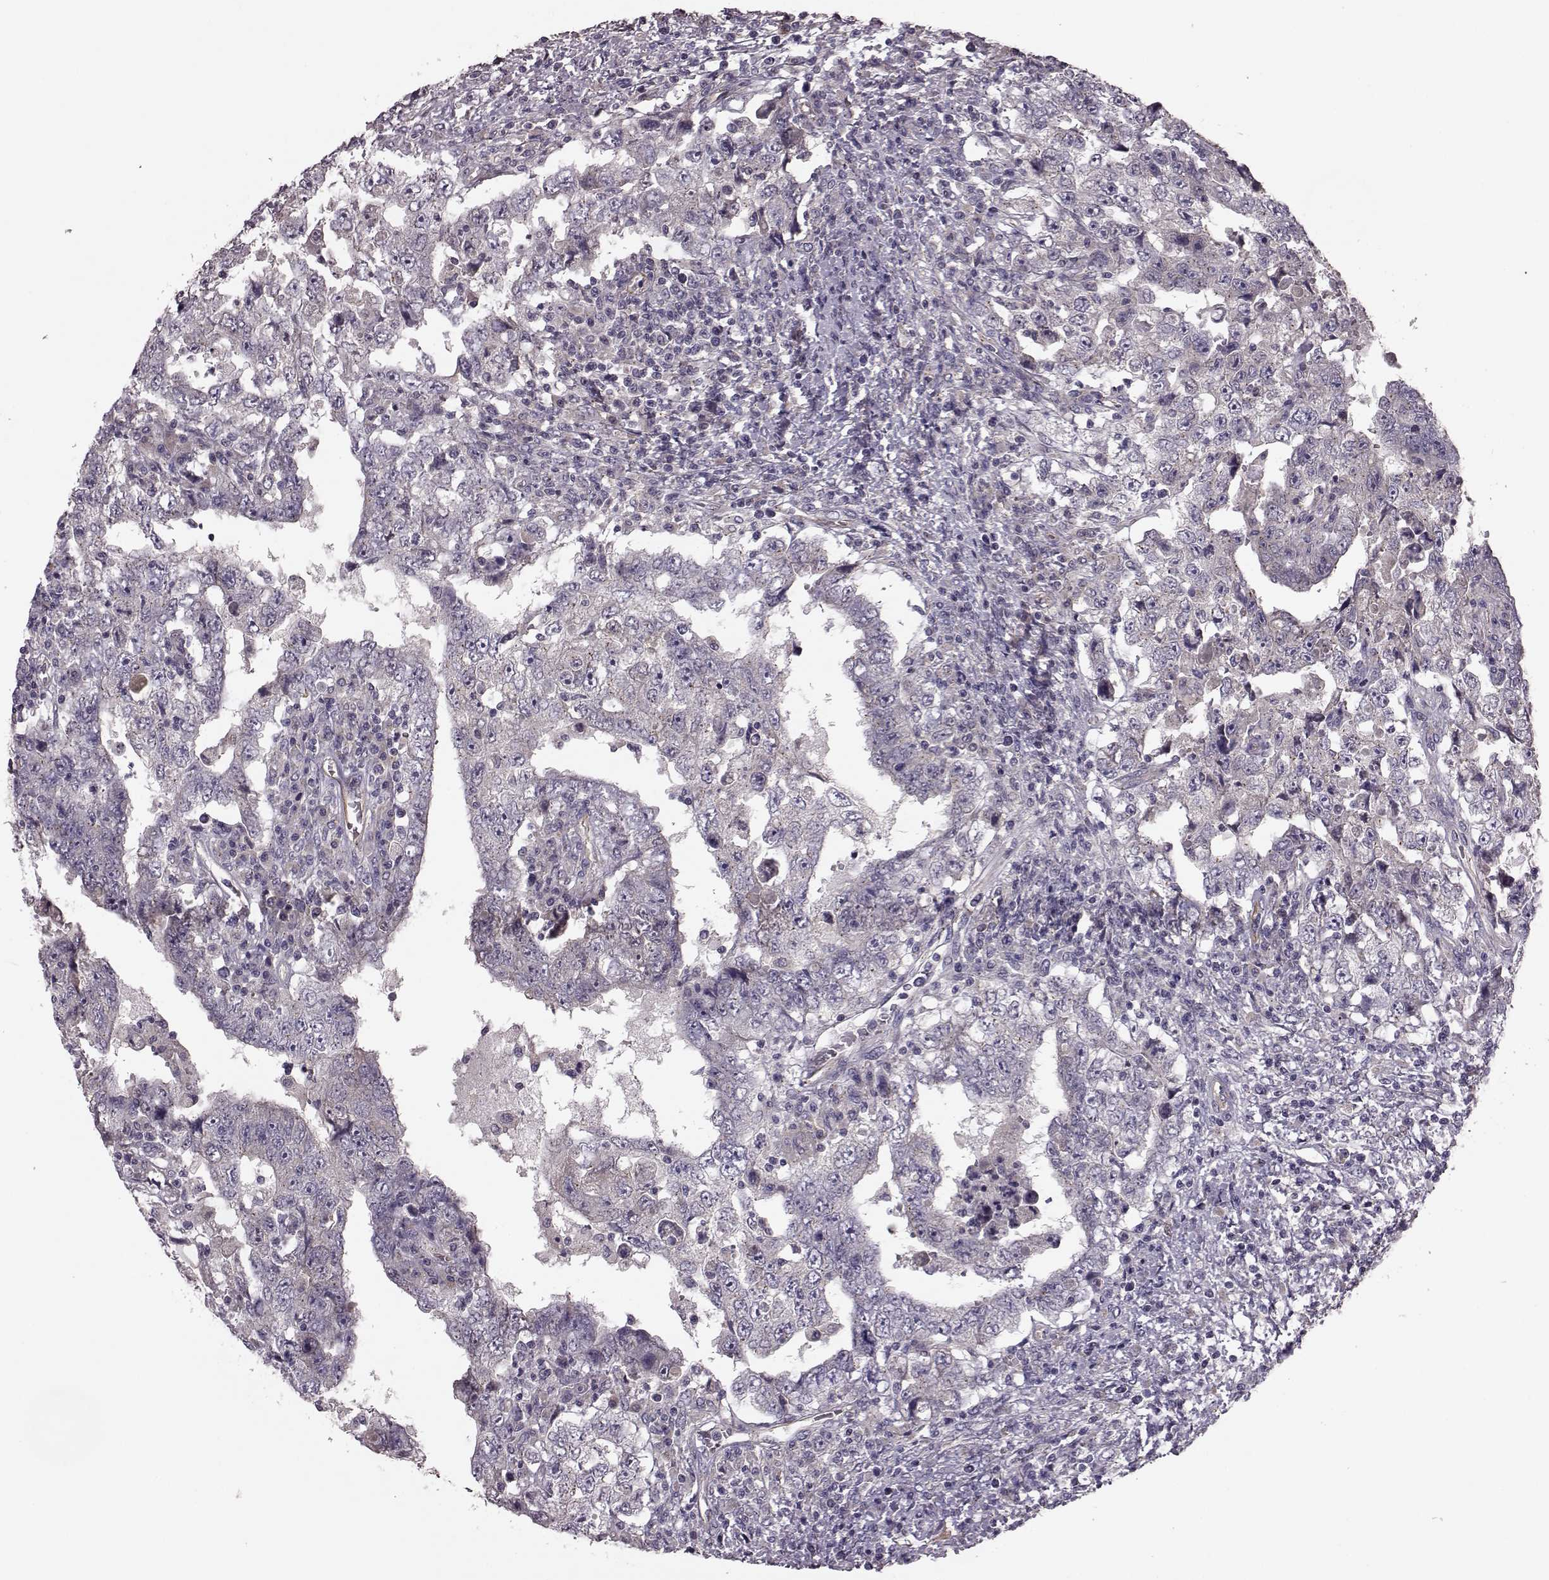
{"staining": {"intensity": "negative", "quantity": "none", "location": "none"}, "tissue": "testis cancer", "cell_type": "Tumor cells", "image_type": "cancer", "snomed": [{"axis": "morphology", "description": "Carcinoma, Embryonal, NOS"}, {"axis": "topography", "description": "Testis"}], "caption": "Image shows no significant protein staining in tumor cells of testis cancer. Nuclei are stained in blue.", "gene": "NTF3", "patient": {"sex": "male", "age": 26}}